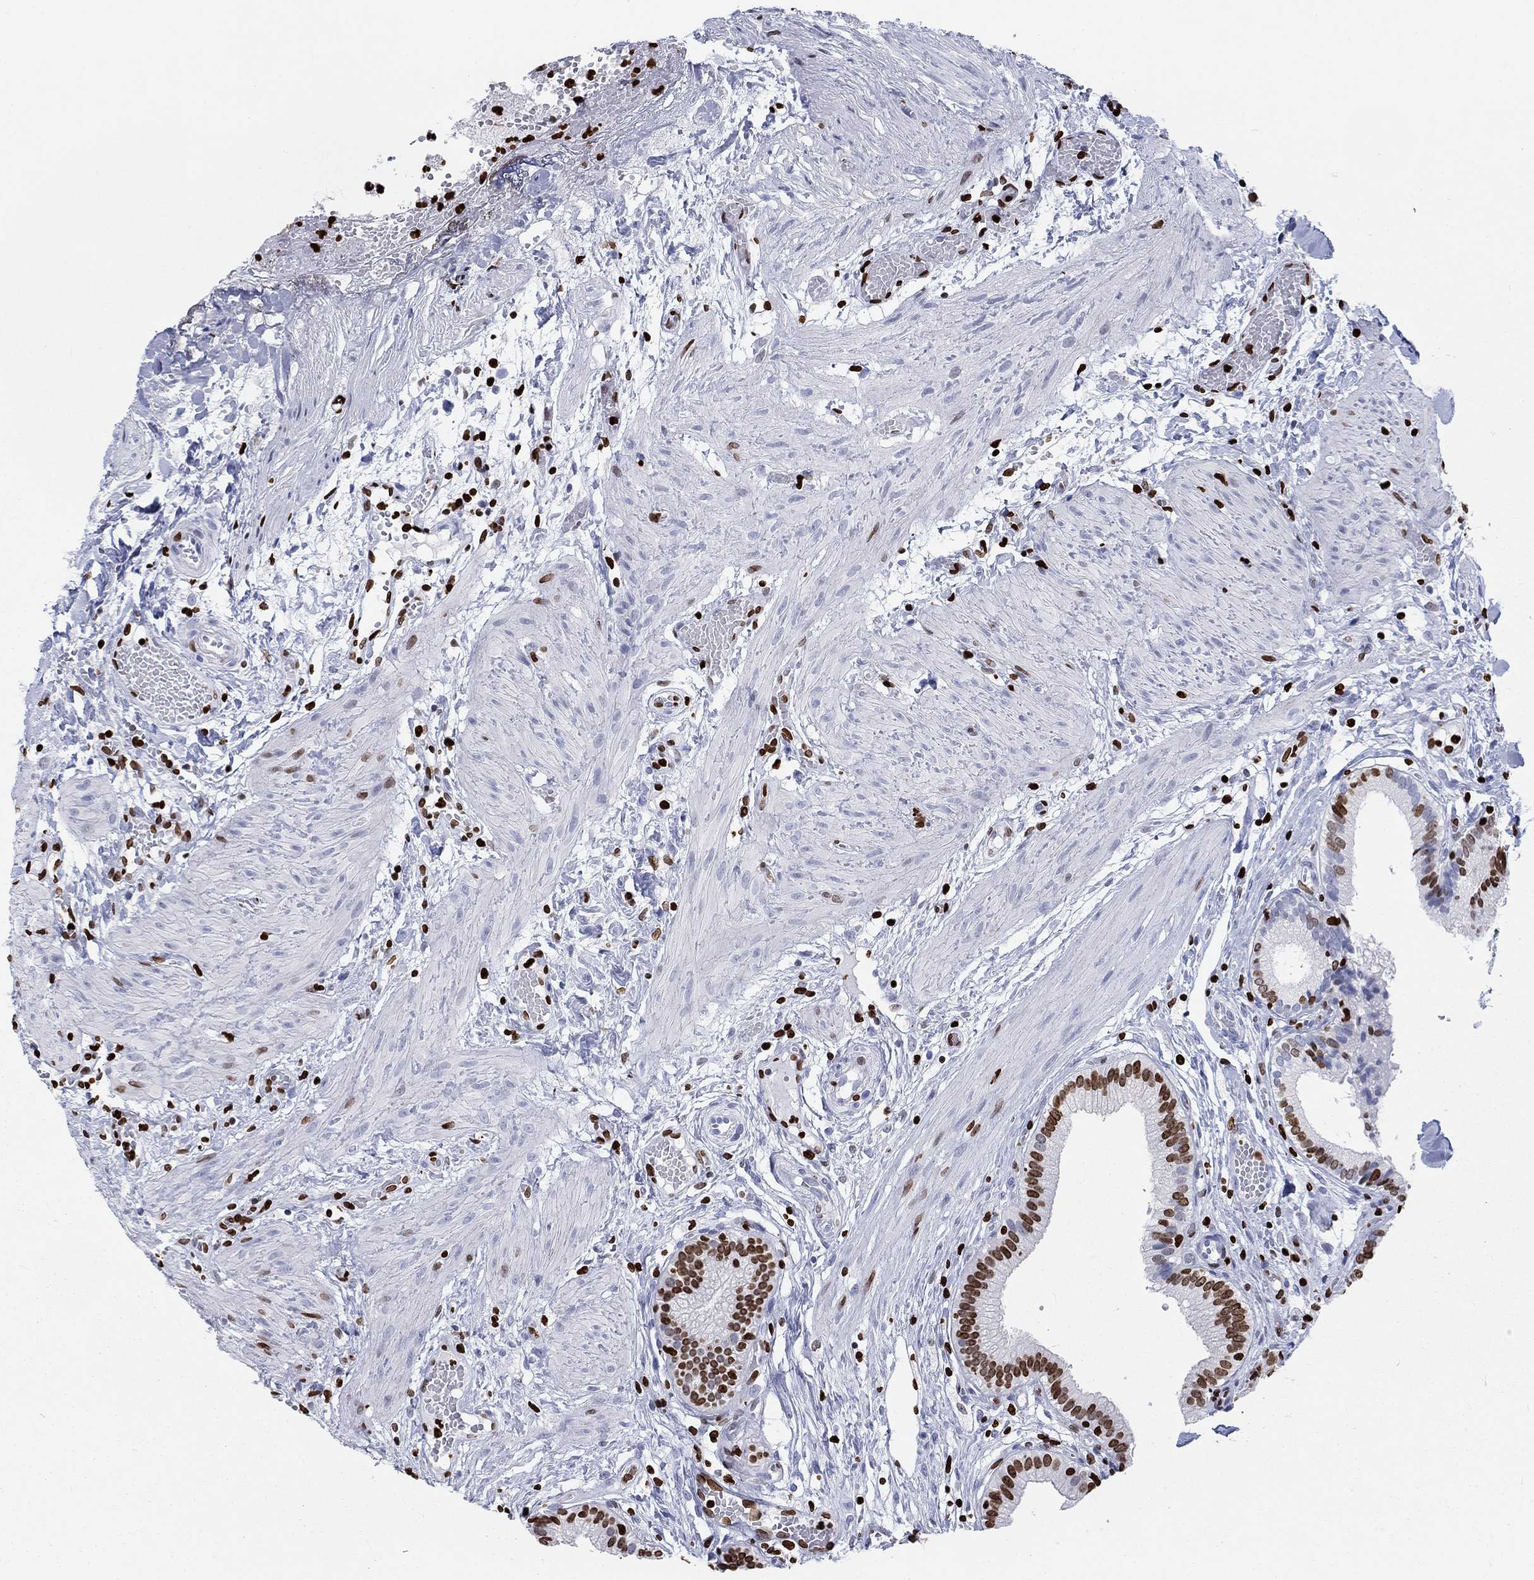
{"staining": {"intensity": "strong", "quantity": "25%-75%", "location": "nuclear"}, "tissue": "gallbladder", "cell_type": "Glandular cells", "image_type": "normal", "snomed": [{"axis": "morphology", "description": "Normal tissue, NOS"}, {"axis": "topography", "description": "Gallbladder"}], "caption": "This image reveals normal gallbladder stained with immunohistochemistry (IHC) to label a protein in brown. The nuclear of glandular cells show strong positivity for the protein. Nuclei are counter-stained blue.", "gene": "H1", "patient": {"sex": "female", "age": 24}}